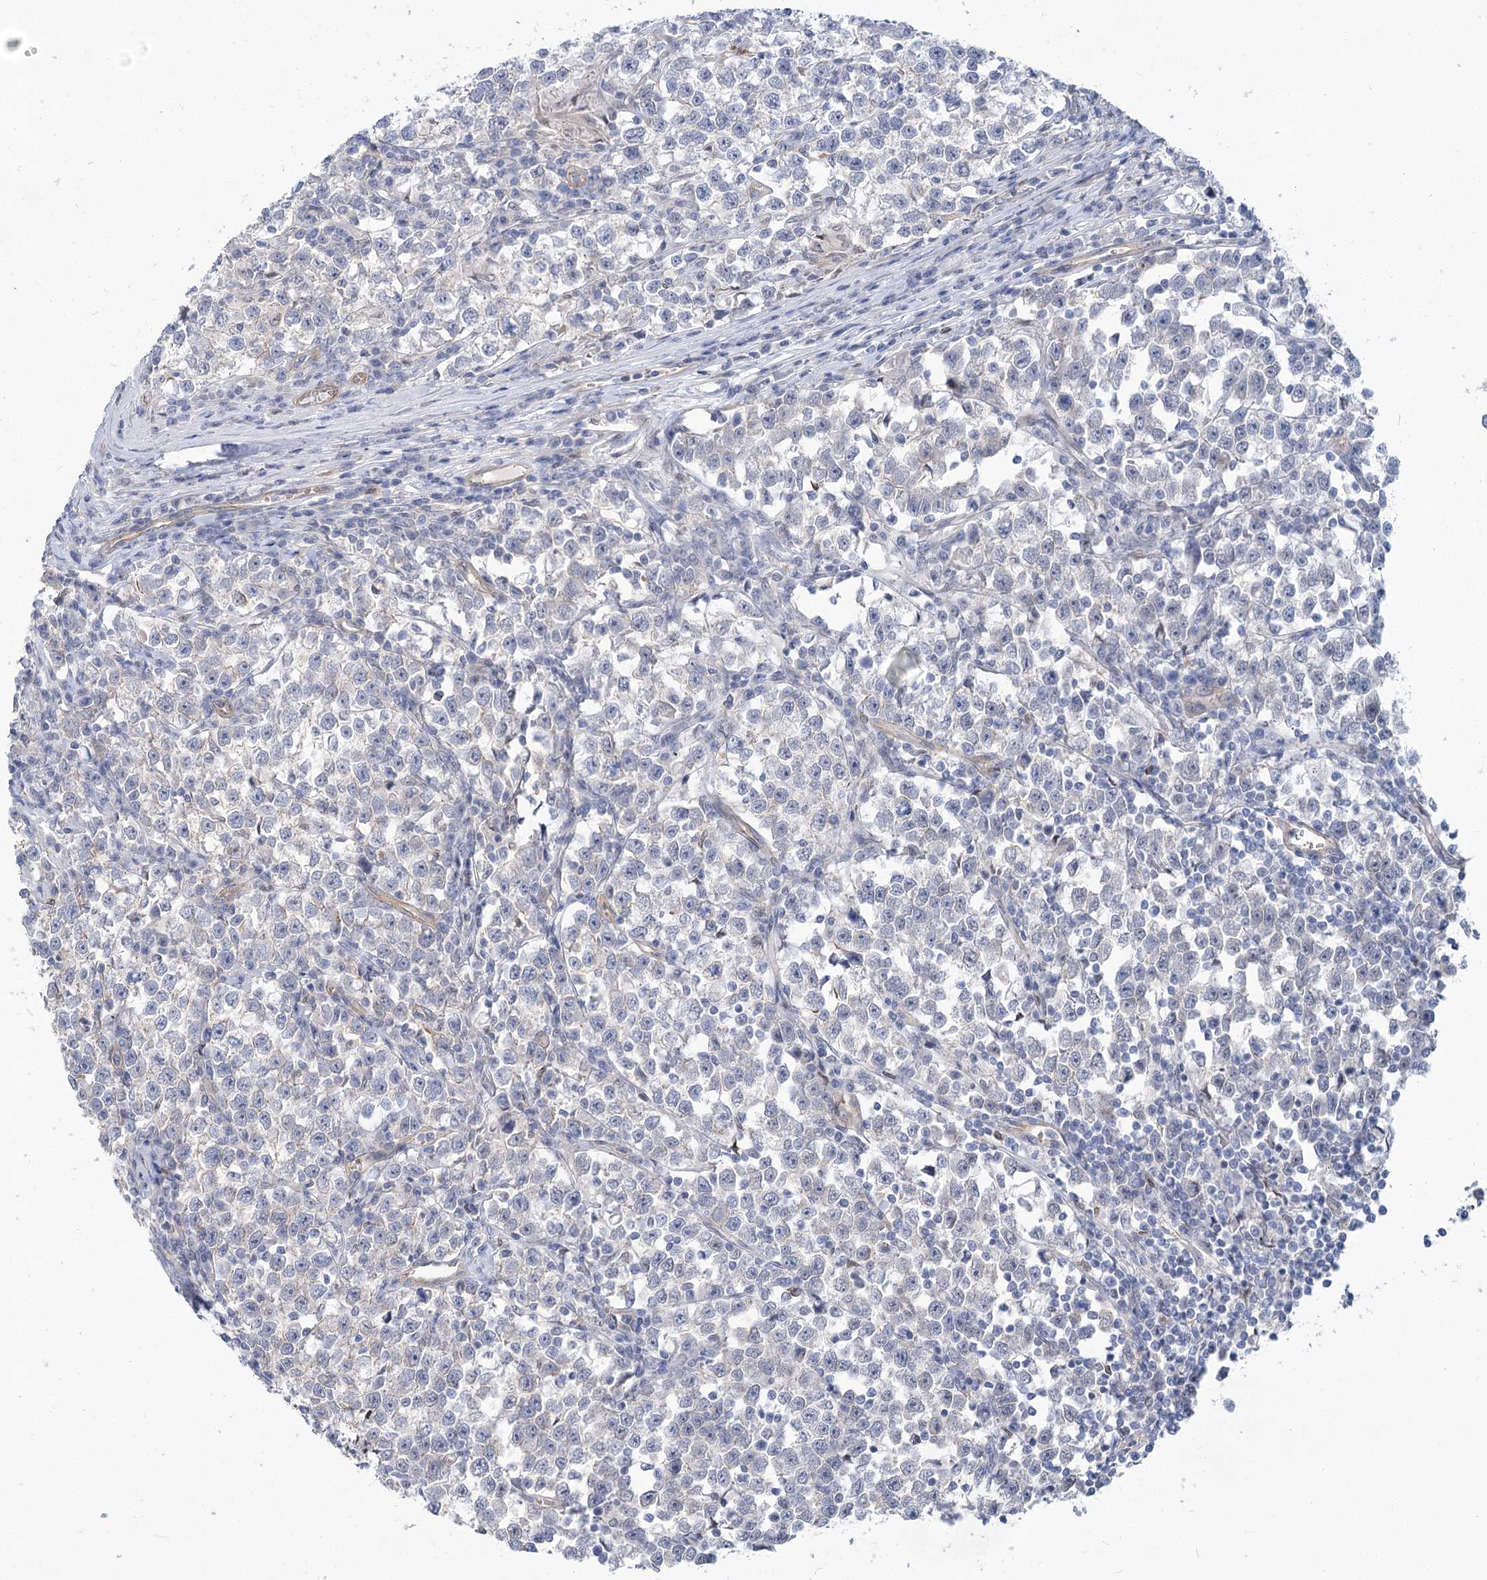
{"staining": {"intensity": "negative", "quantity": "none", "location": "none"}, "tissue": "testis cancer", "cell_type": "Tumor cells", "image_type": "cancer", "snomed": [{"axis": "morphology", "description": "Normal tissue, NOS"}, {"axis": "morphology", "description": "Seminoma, NOS"}, {"axis": "topography", "description": "Testis"}], "caption": "DAB immunohistochemical staining of testis cancer (seminoma) exhibits no significant expression in tumor cells.", "gene": "THAP6", "patient": {"sex": "male", "age": 43}}